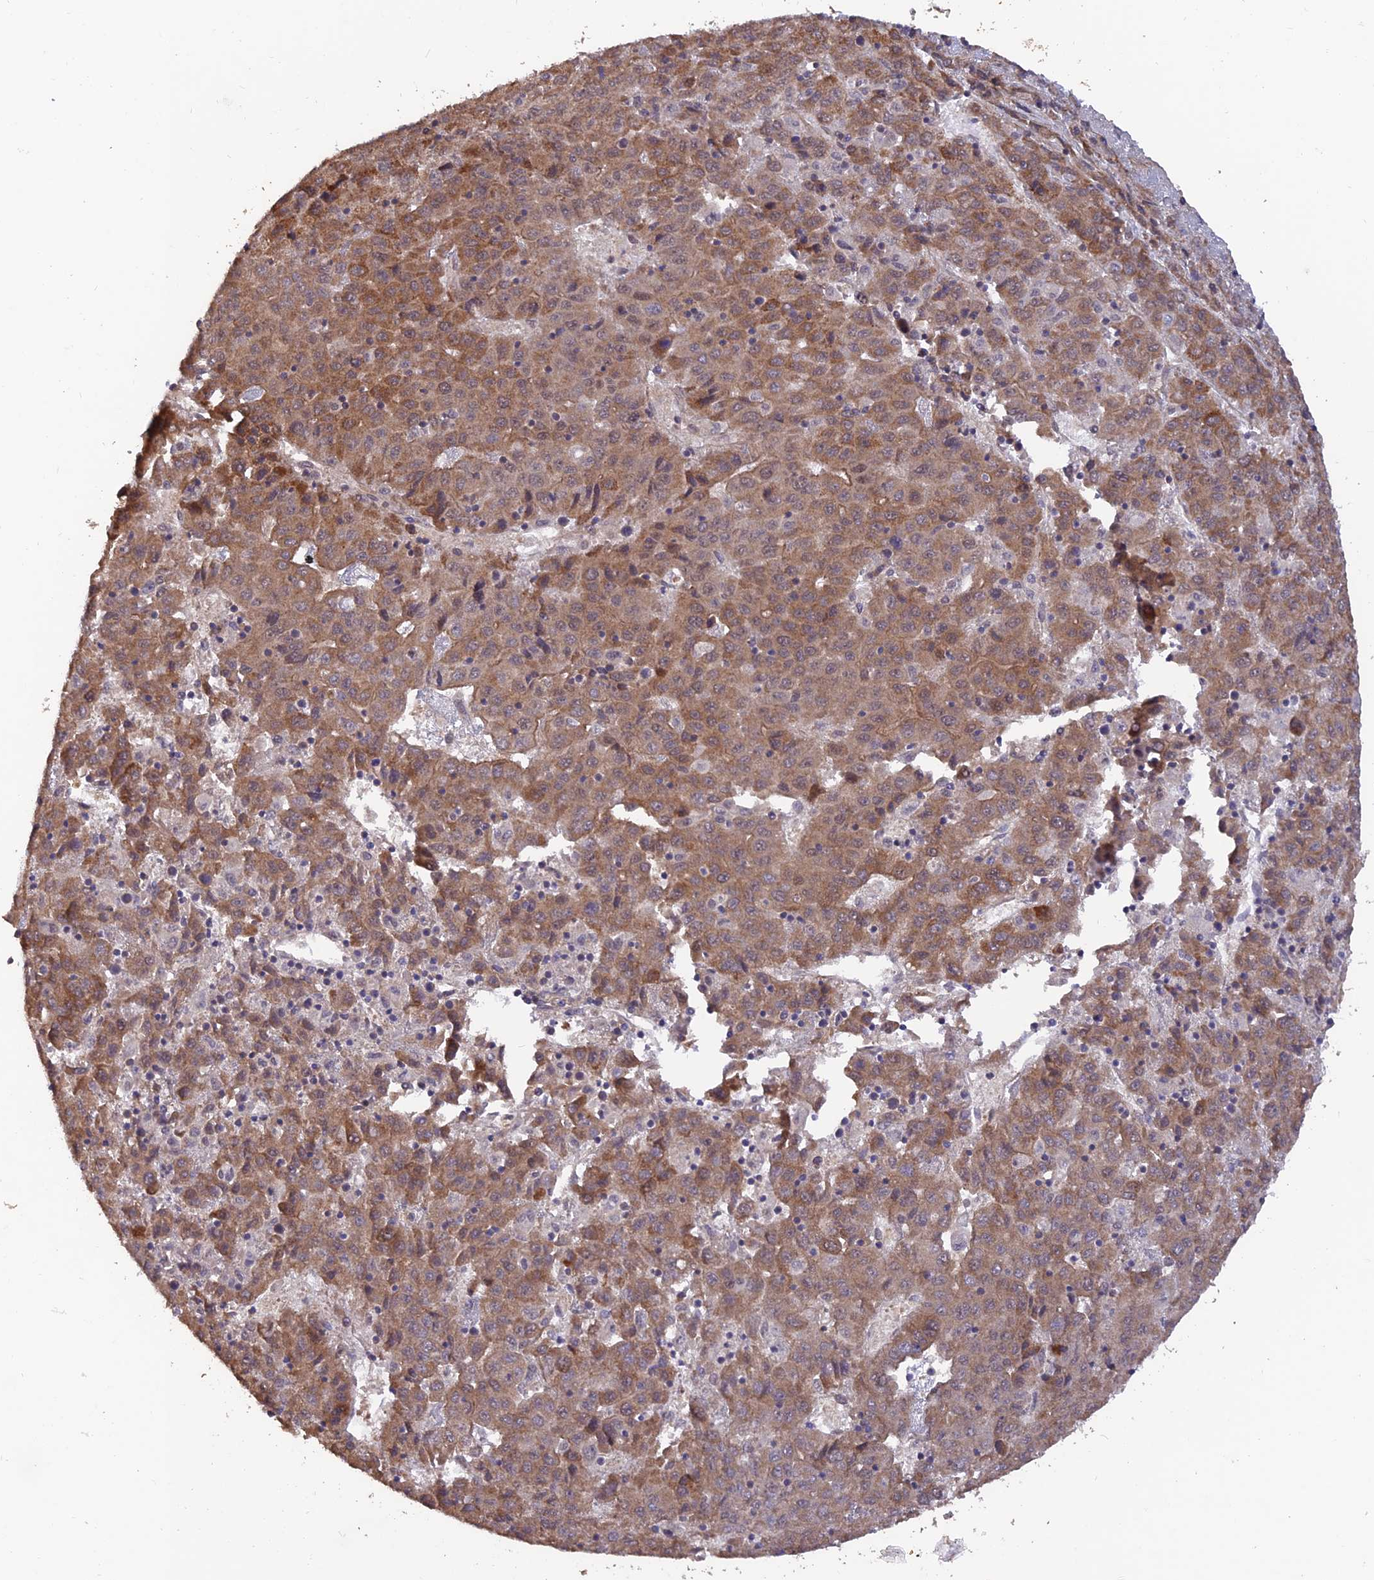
{"staining": {"intensity": "moderate", "quantity": ">75%", "location": "cytoplasmic/membranous,nuclear"}, "tissue": "liver cancer", "cell_type": "Tumor cells", "image_type": "cancer", "snomed": [{"axis": "morphology", "description": "Carcinoma, Hepatocellular, NOS"}, {"axis": "topography", "description": "Liver"}], "caption": "Liver hepatocellular carcinoma tissue exhibits moderate cytoplasmic/membranous and nuclear positivity in approximately >75% of tumor cells", "gene": "PAGR1", "patient": {"sex": "female", "age": 53}}